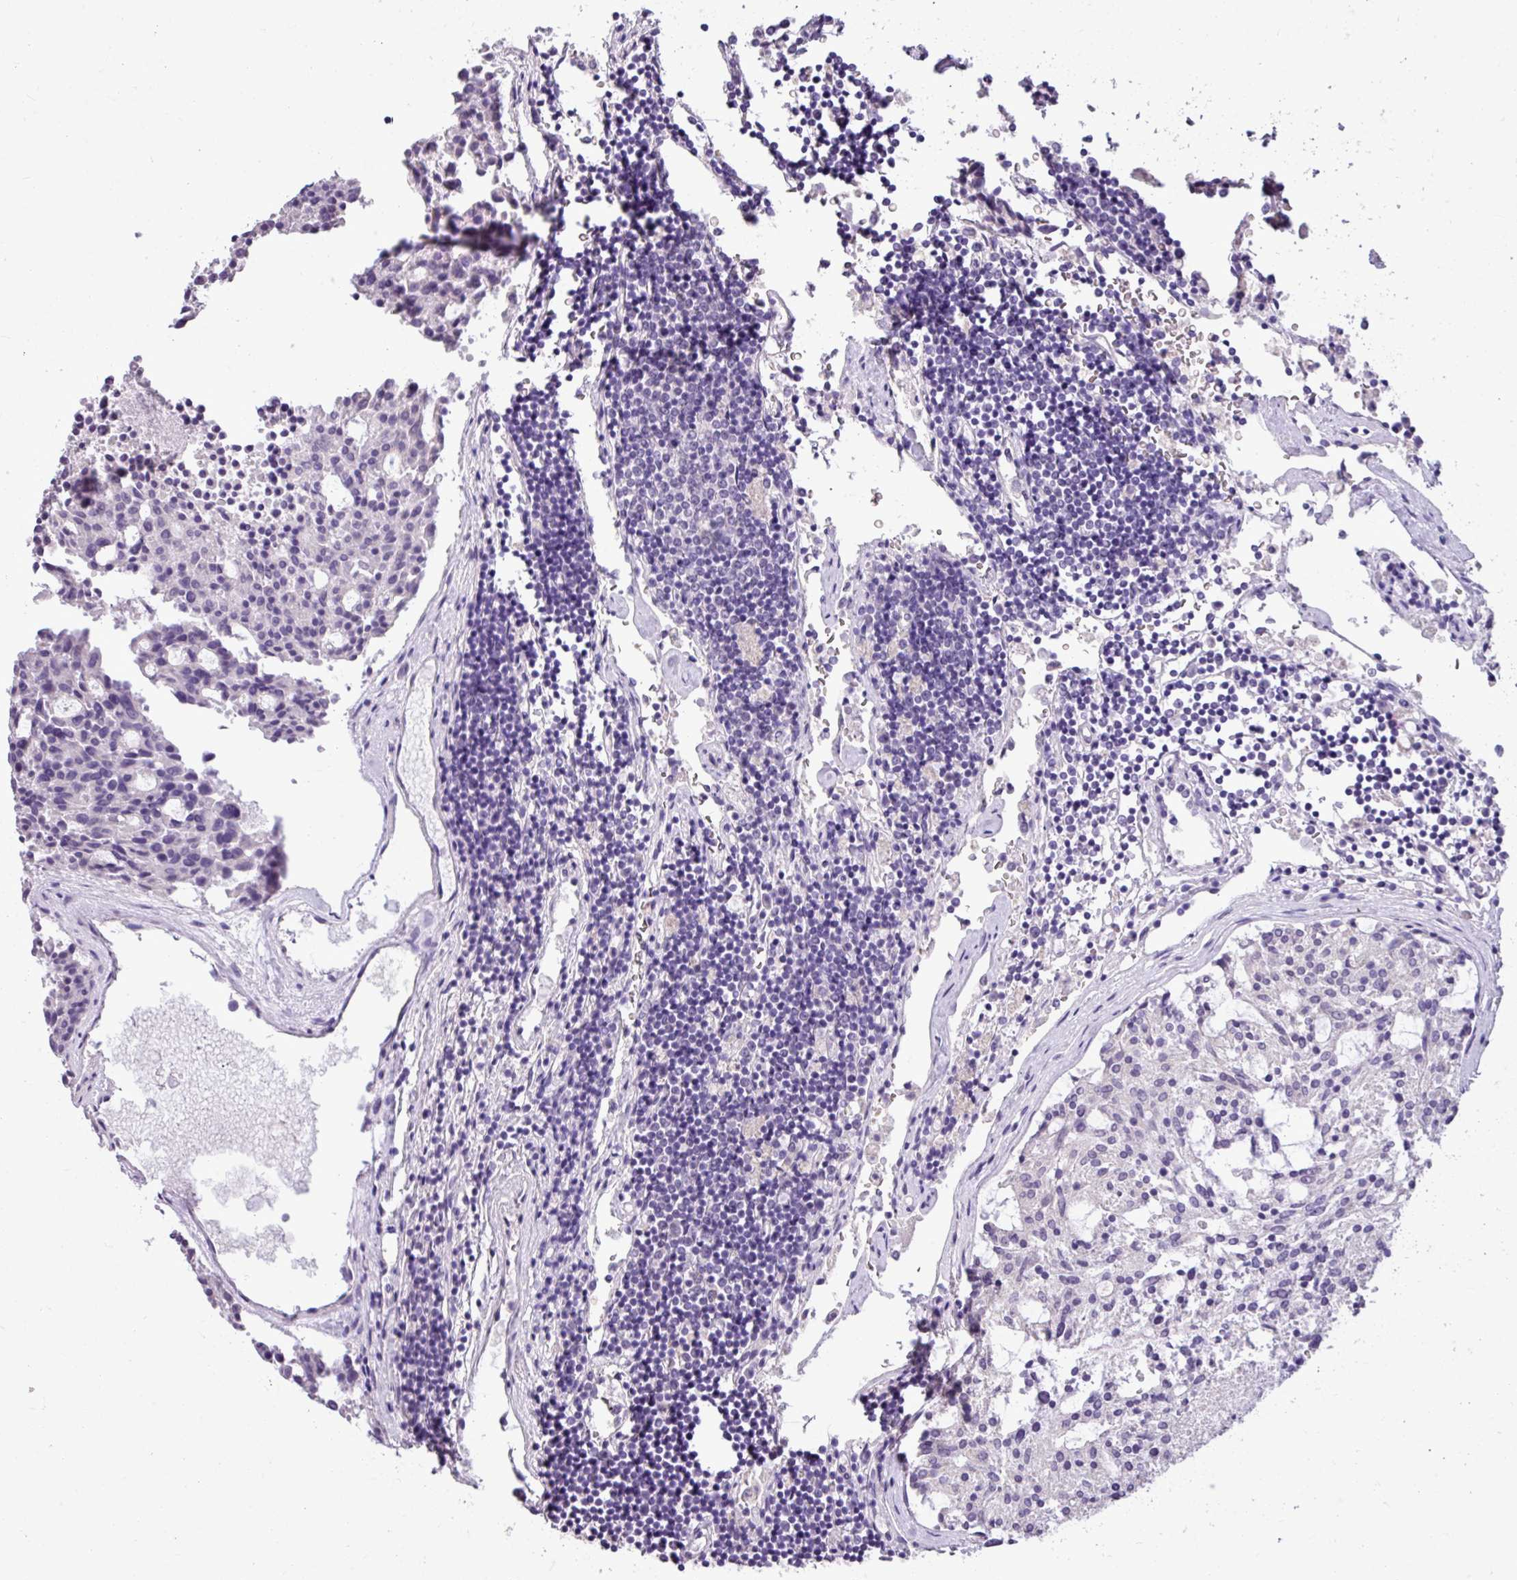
{"staining": {"intensity": "negative", "quantity": "none", "location": "none"}, "tissue": "carcinoid", "cell_type": "Tumor cells", "image_type": "cancer", "snomed": [{"axis": "morphology", "description": "Carcinoid, malignant, NOS"}, {"axis": "topography", "description": "Pancreas"}], "caption": "A high-resolution image shows IHC staining of carcinoid (malignant), which demonstrates no significant positivity in tumor cells.", "gene": "ALDH2", "patient": {"sex": "female", "age": 54}}